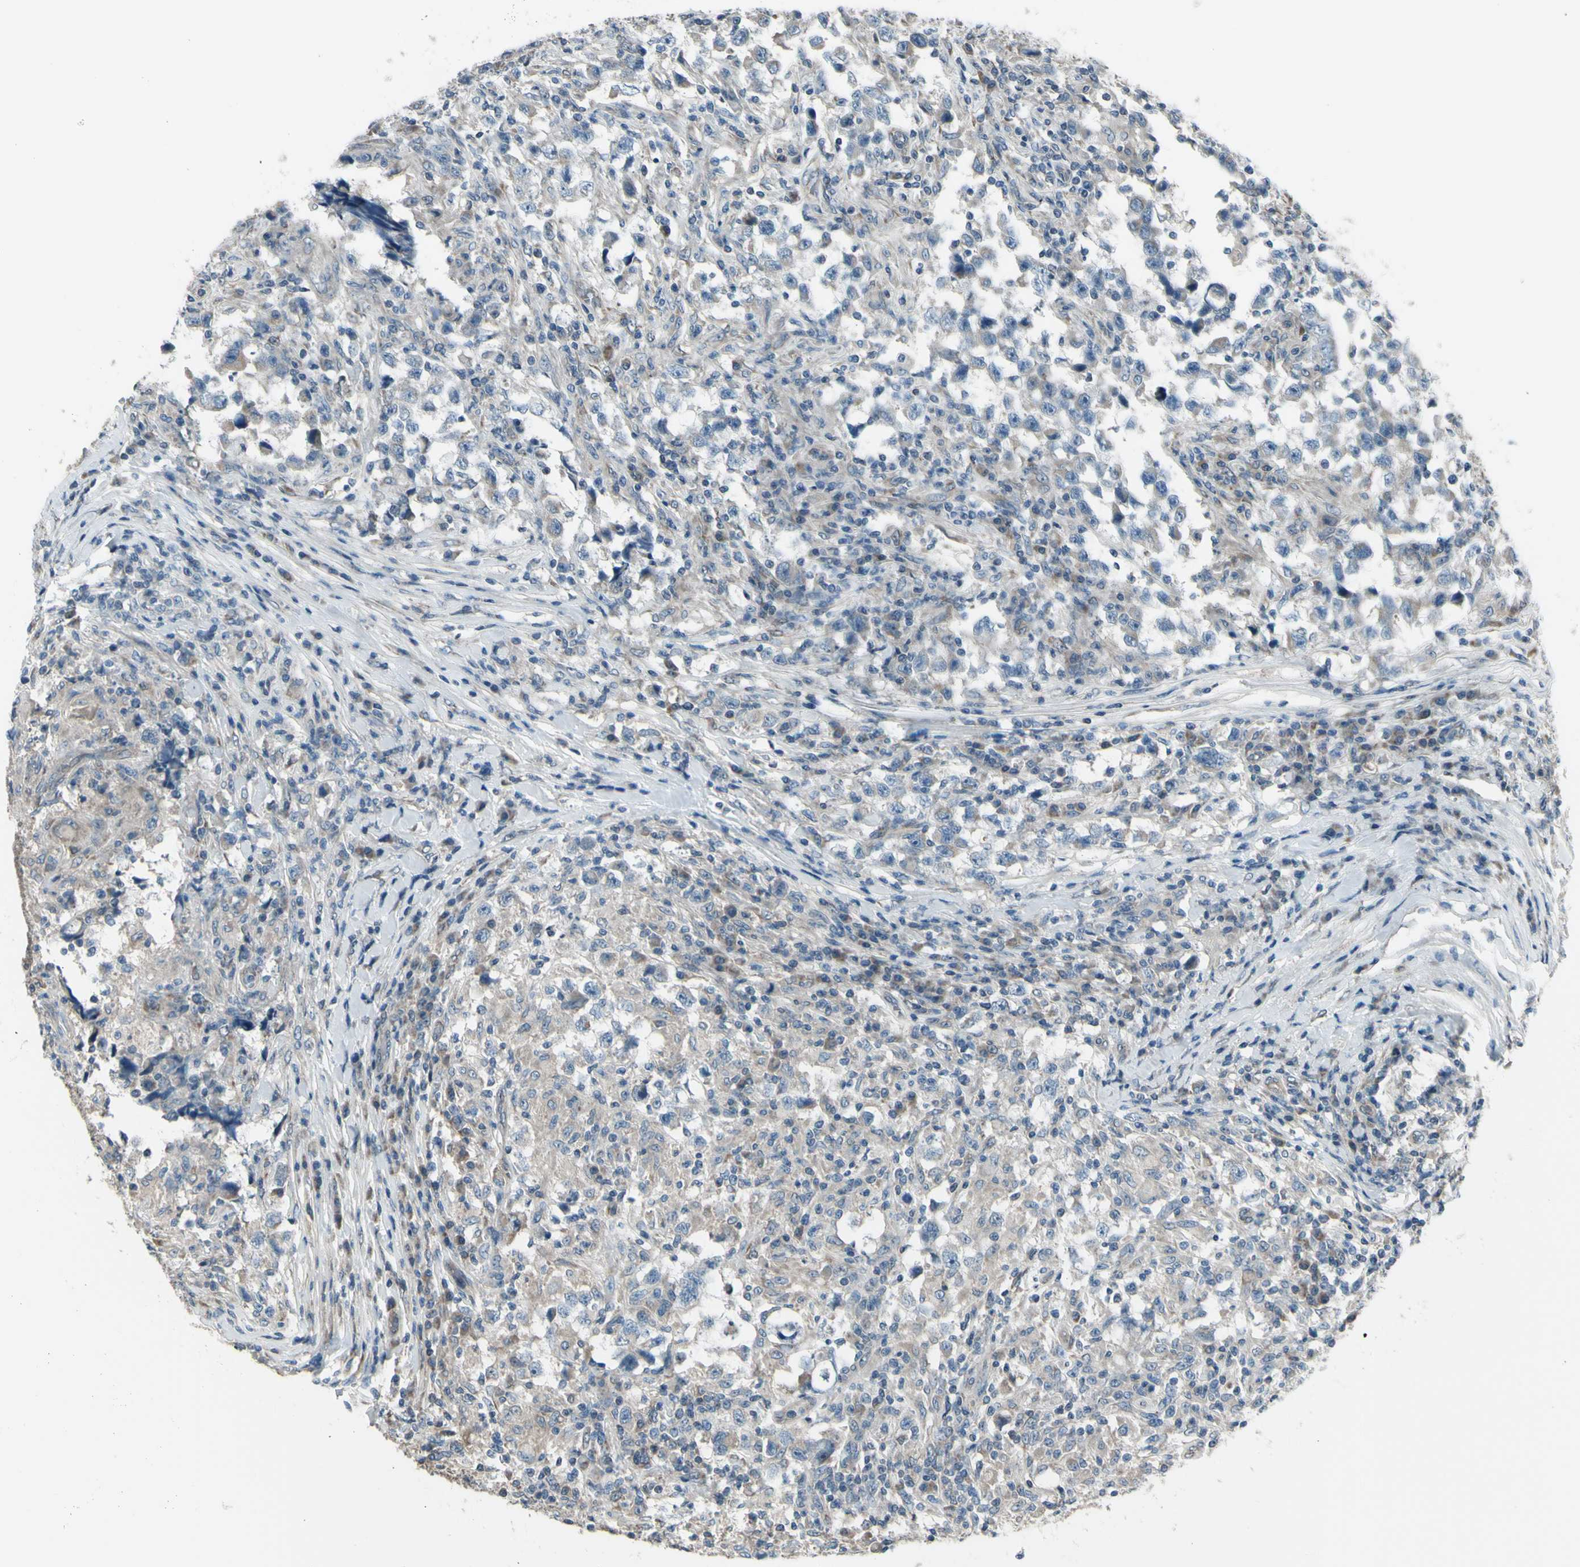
{"staining": {"intensity": "negative", "quantity": "none", "location": "none"}, "tissue": "testis cancer", "cell_type": "Tumor cells", "image_type": "cancer", "snomed": [{"axis": "morphology", "description": "Carcinoma, Embryonal, NOS"}, {"axis": "topography", "description": "Testis"}], "caption": "Immunohistochemistry image of neoplastic tissue: human embryonal carcinoma (testis) stained with DAB (3,3'-diaminobenzidine) displays no significant protein staining in tumor cells.", "gene": "NAXD", "patient": {"sex": "male", "age": 21}}